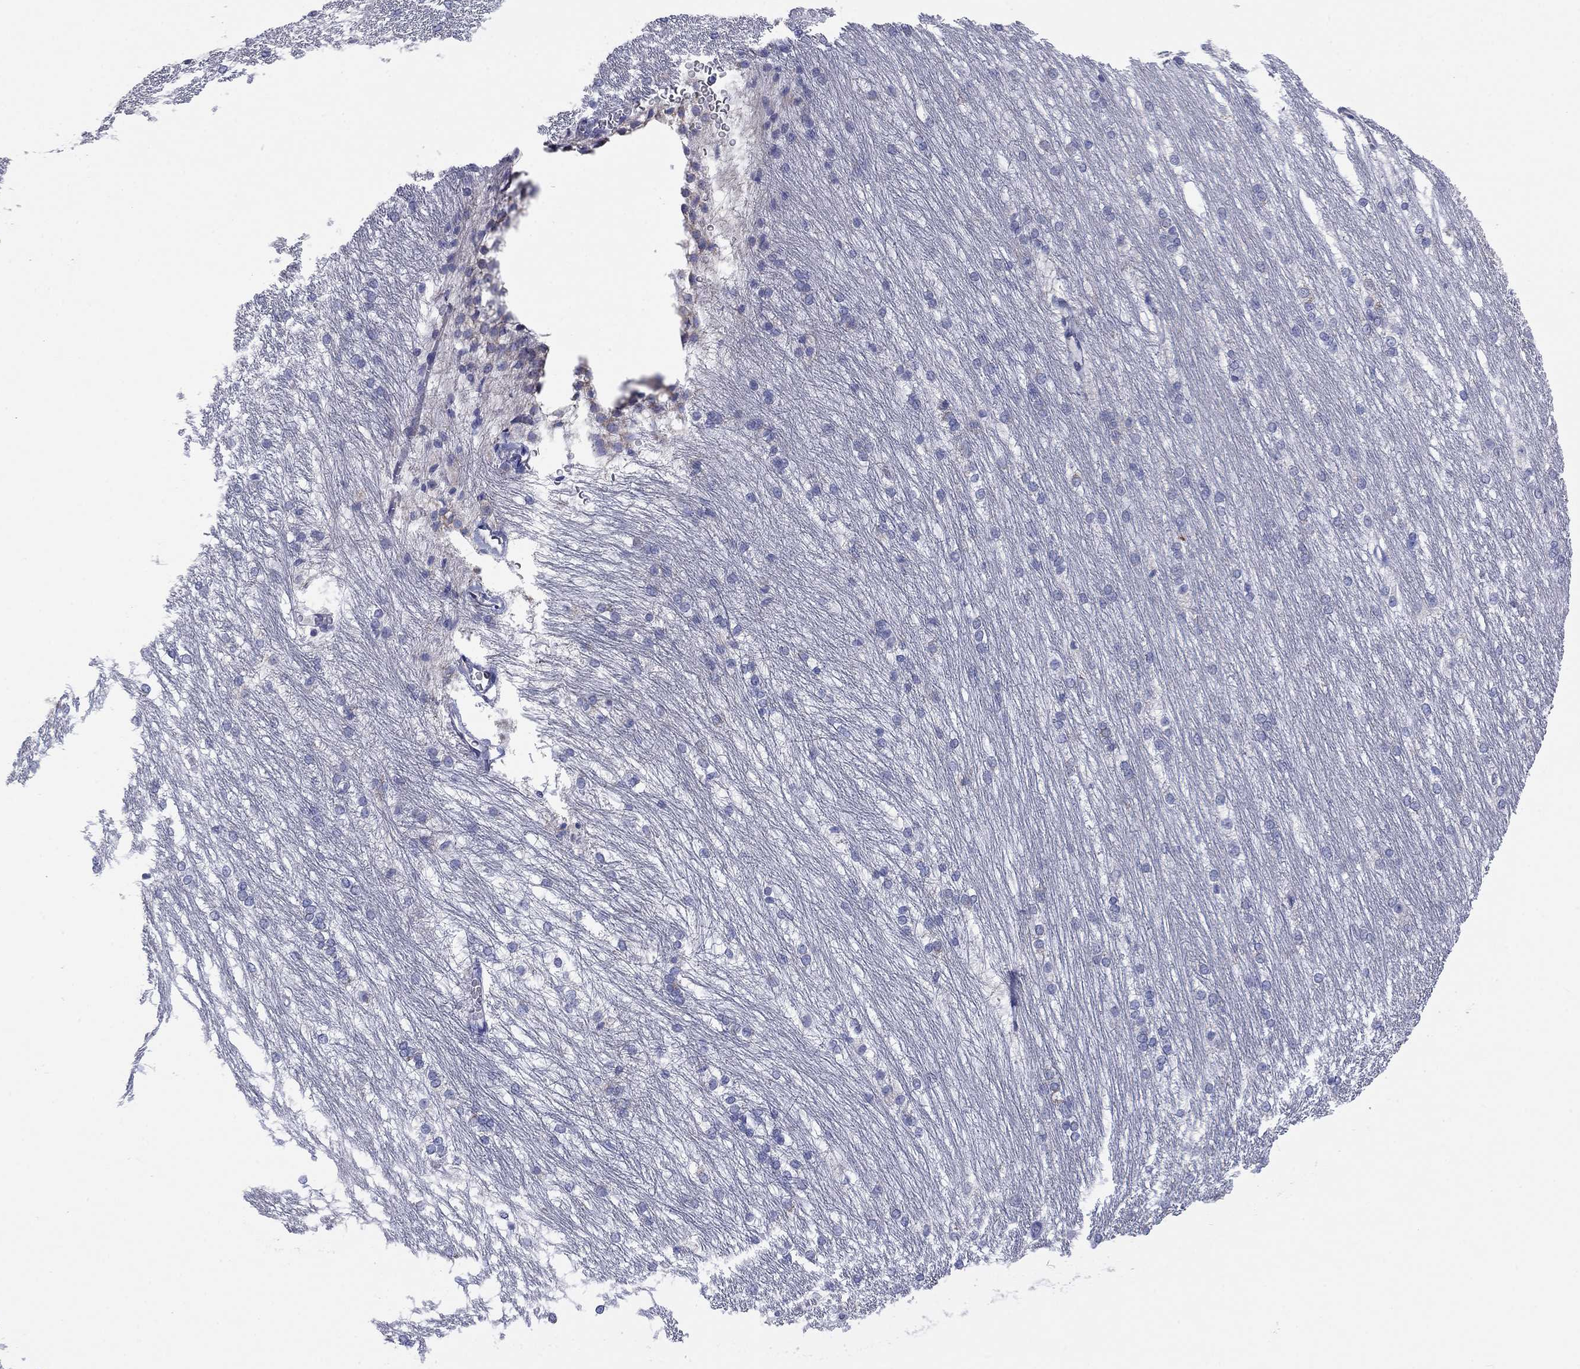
{"staining": {"intensity": "negative", "quantity": "none", "location": "none"}, "tissue": "hippocampus", "cell_type": "Glial cells", "image_type": "normal", "snomed": [{"axis": "morphology", "description": "Normal tissue, NOS"}, {"axis": "topography", "description": "Cerebral cortex"}, {"axis": "topography", "description": "Hippocampus"}], "caption": "This is an IHC photomicrograph of benign hippocampus. There is no staining in glial cells.", "gene": "MGST3", "patient": {"sex": "female", "age": 19}}